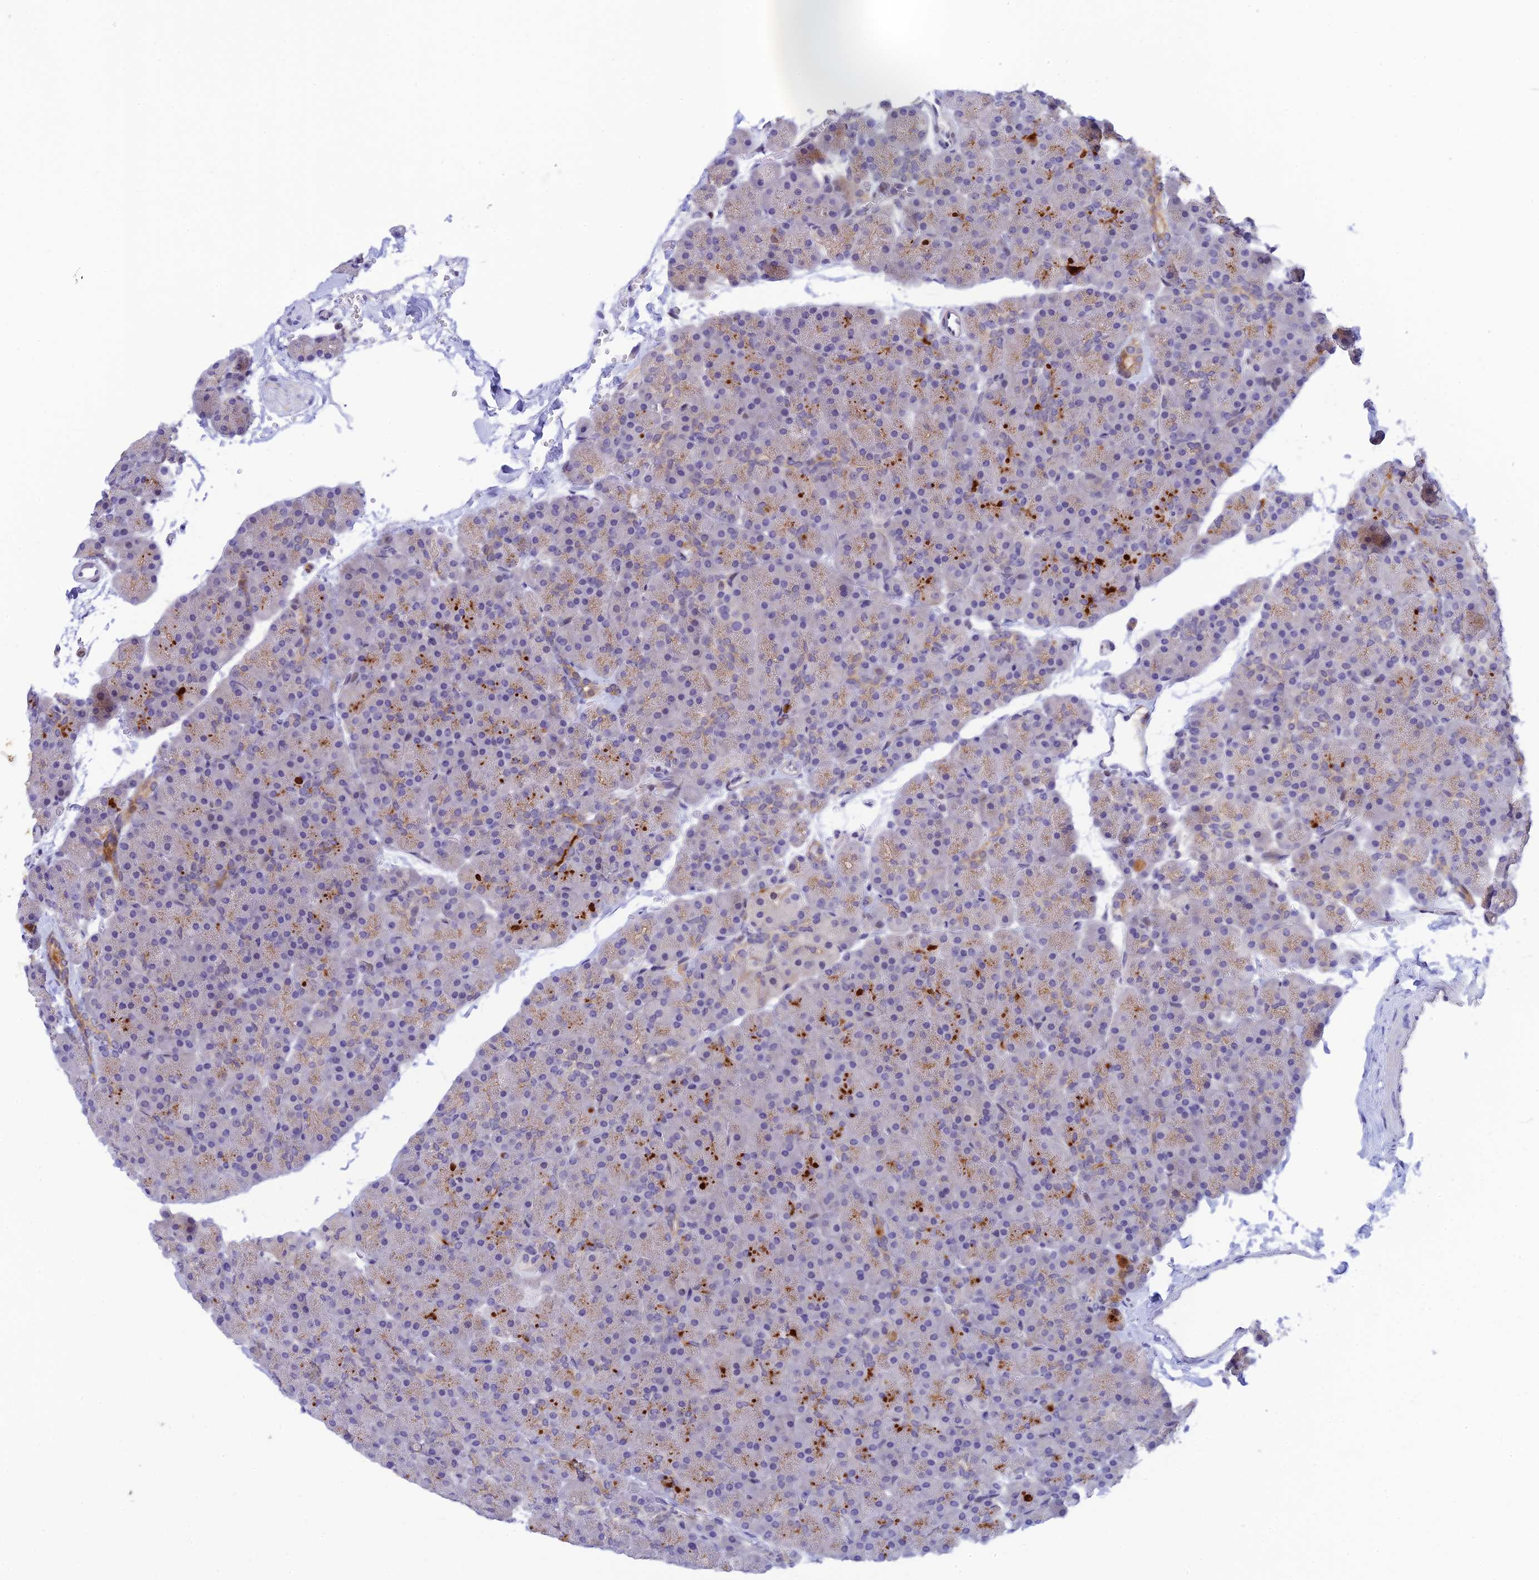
{"staining": {"intensity": "moderate", "quantity": "<25%", "location": "cytoplasmic/membranous"}, "tissue": "pancreas", "cell_type": "Exocrine glandular cells", "image_type": "normal", "snomed": [{"axis": "morphology", "description": "Normal tissue, NOS"}, {"axis": "topography", "description": "Pancreas"}], "caption": "IHC of normal pancreas reveals low levels of moderate cytoplasmic/membranous staining in approximately <25% of exocrine glandular cells. The protein of interest is stained brown, and the nuclei are stained in blue (DAB IHC with brightfield microscopy, high magnification).", "gene": "RASGEF1B", "patient": {"sex": "male", "age": 36}}